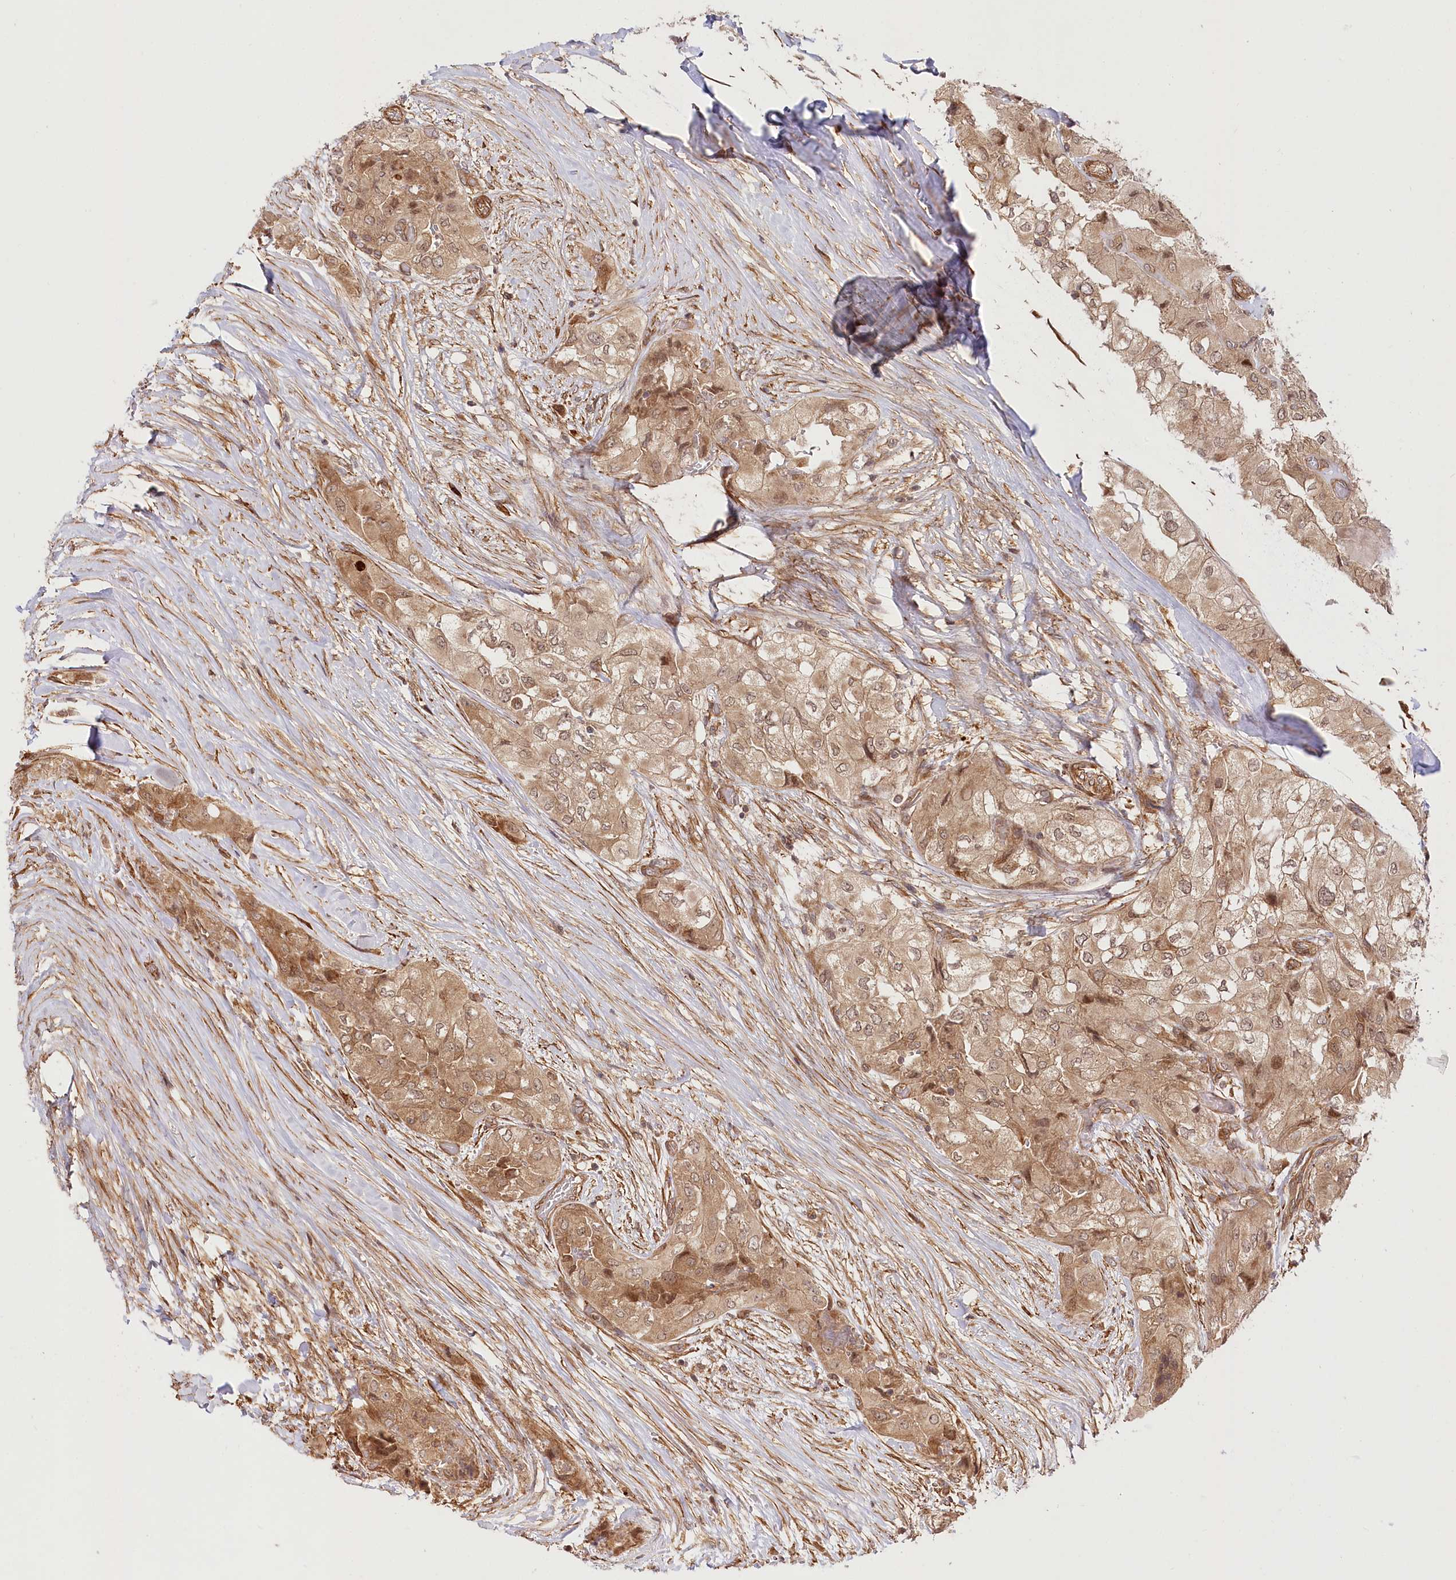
{"staining": {"intensity": "weak", "quantity": ">75%", "location": "cytoplasmic/membranous,nuclear"}, "tissue": "thyroid cancer", "cell_type": "Tumor cells", "image_type": "cancer", "snomed": [{"axis": "morphology", "description": "Papillary adenocarcinoma, NOS"}, {"axis": "topography", "description": "Thyroid gland"}], "caption": "Immunohistochemistry micrograph of neoplastic tissue: human papillary adenocarcinoma (thyroid) stained using immunohistochemistry (IHC) shows low levels of weak protein expression localized specifically in the cytoplasmic/membranous and nuclear of tumor cells, appearing as a cytoplasmic/membranous and nuclear brown color.", "gene": "CEP70", "patient": {"sex": "female", "age": 59}}